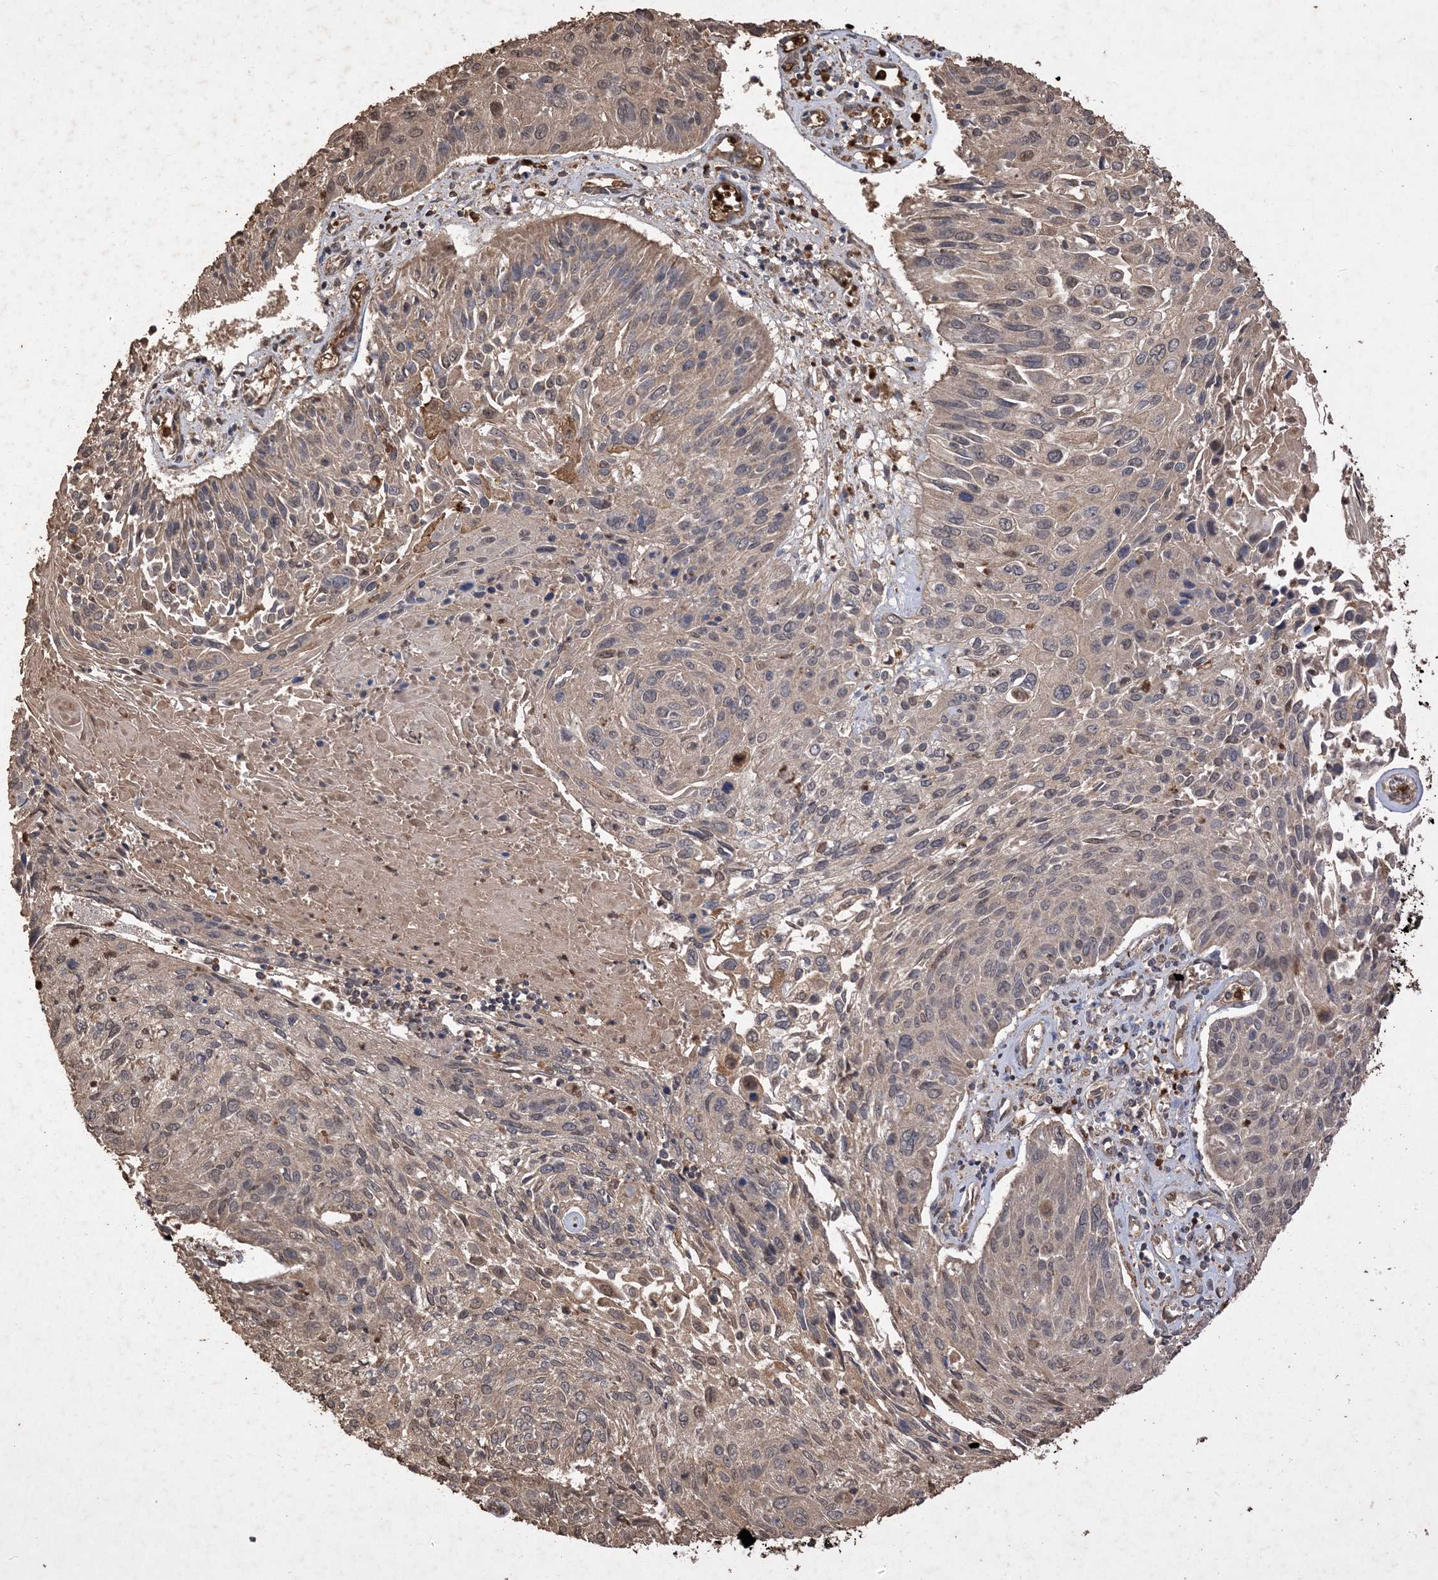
{"staining": {"intensity": "weak", "quantity": "25%-75%", "location": "cytoplasmic/membranous"}, "tissue": "cervical cancer", "cell_type": "Tumor cells", "image_type": "cancer", "snomed": [{"axis": "morphology", "description": "Squamous cell carcinoma, NOS"}, {"axis": "topography", "description": "Cervix"}], "caption": "IHC histopathology image of human cervical cancer (squamous cell carcinoma) stained for a protein (brown), which reveals low levels of weak cytoplasmic/membranous expression in approximately 25%-75% of tumor cells.", "gene": "HPS4", "patient": {"sex": "female", "age": 51}}